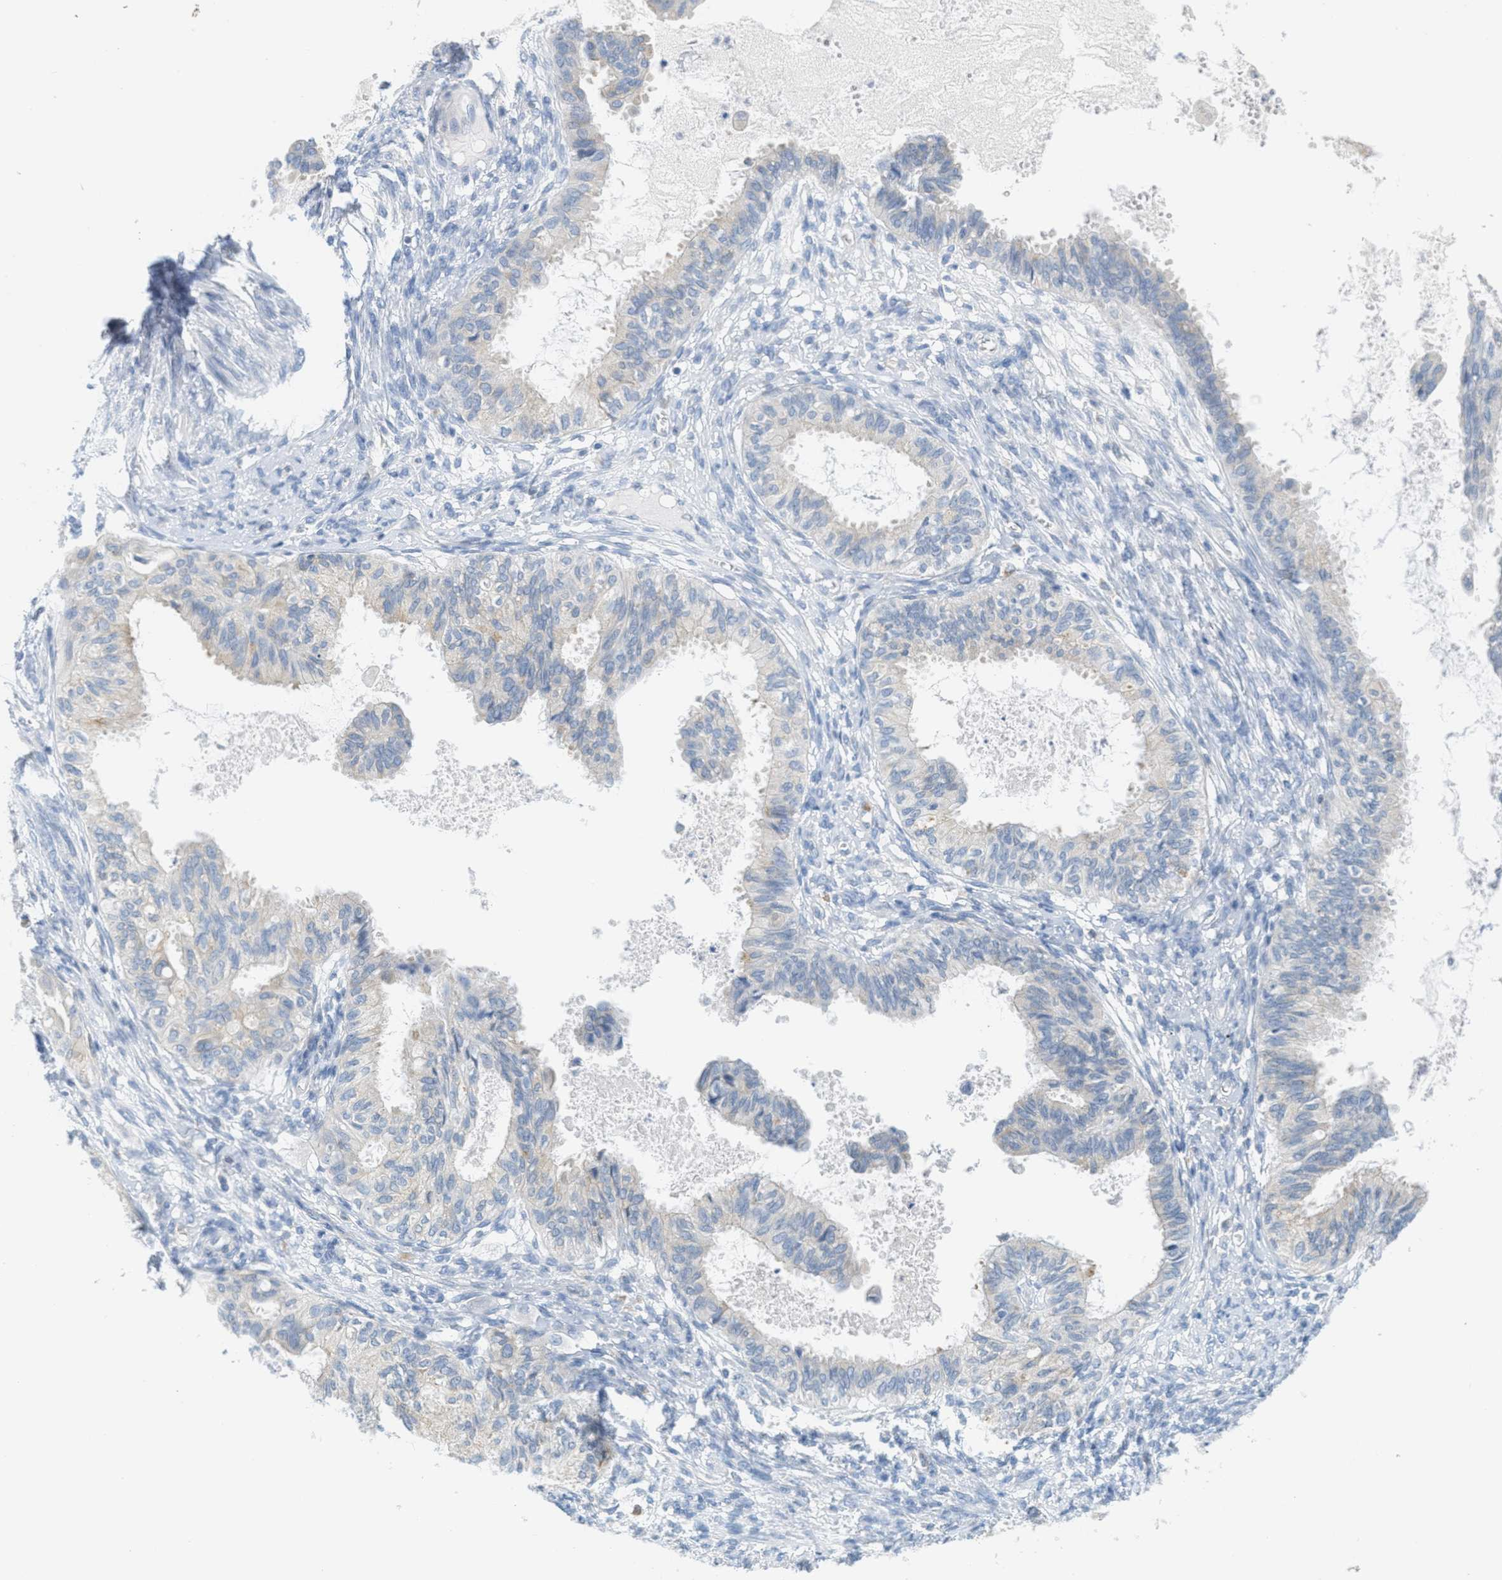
{"staining": {"intensity": "negative", "quantity": "none", "location": "none"}, "tissue": "cervical cancer", "cell_type": "Tumor cells", "image_type": "cancer", "snomed": [{"axis": "morphology", "description": "Normal tissue, NOS"}, {"axis": "morphology", "description": "Adenocarcinoma, NOS"}, {"axis": "topography", "description": "Cervix"}, {"axis": "topography", "description": "Endometrium"}], "caption": "Tumor cells show no significant positivity in cervical adenocarcinoma.", "gene": "TEX264", "patient": {"sex": "female", "age": 86}}